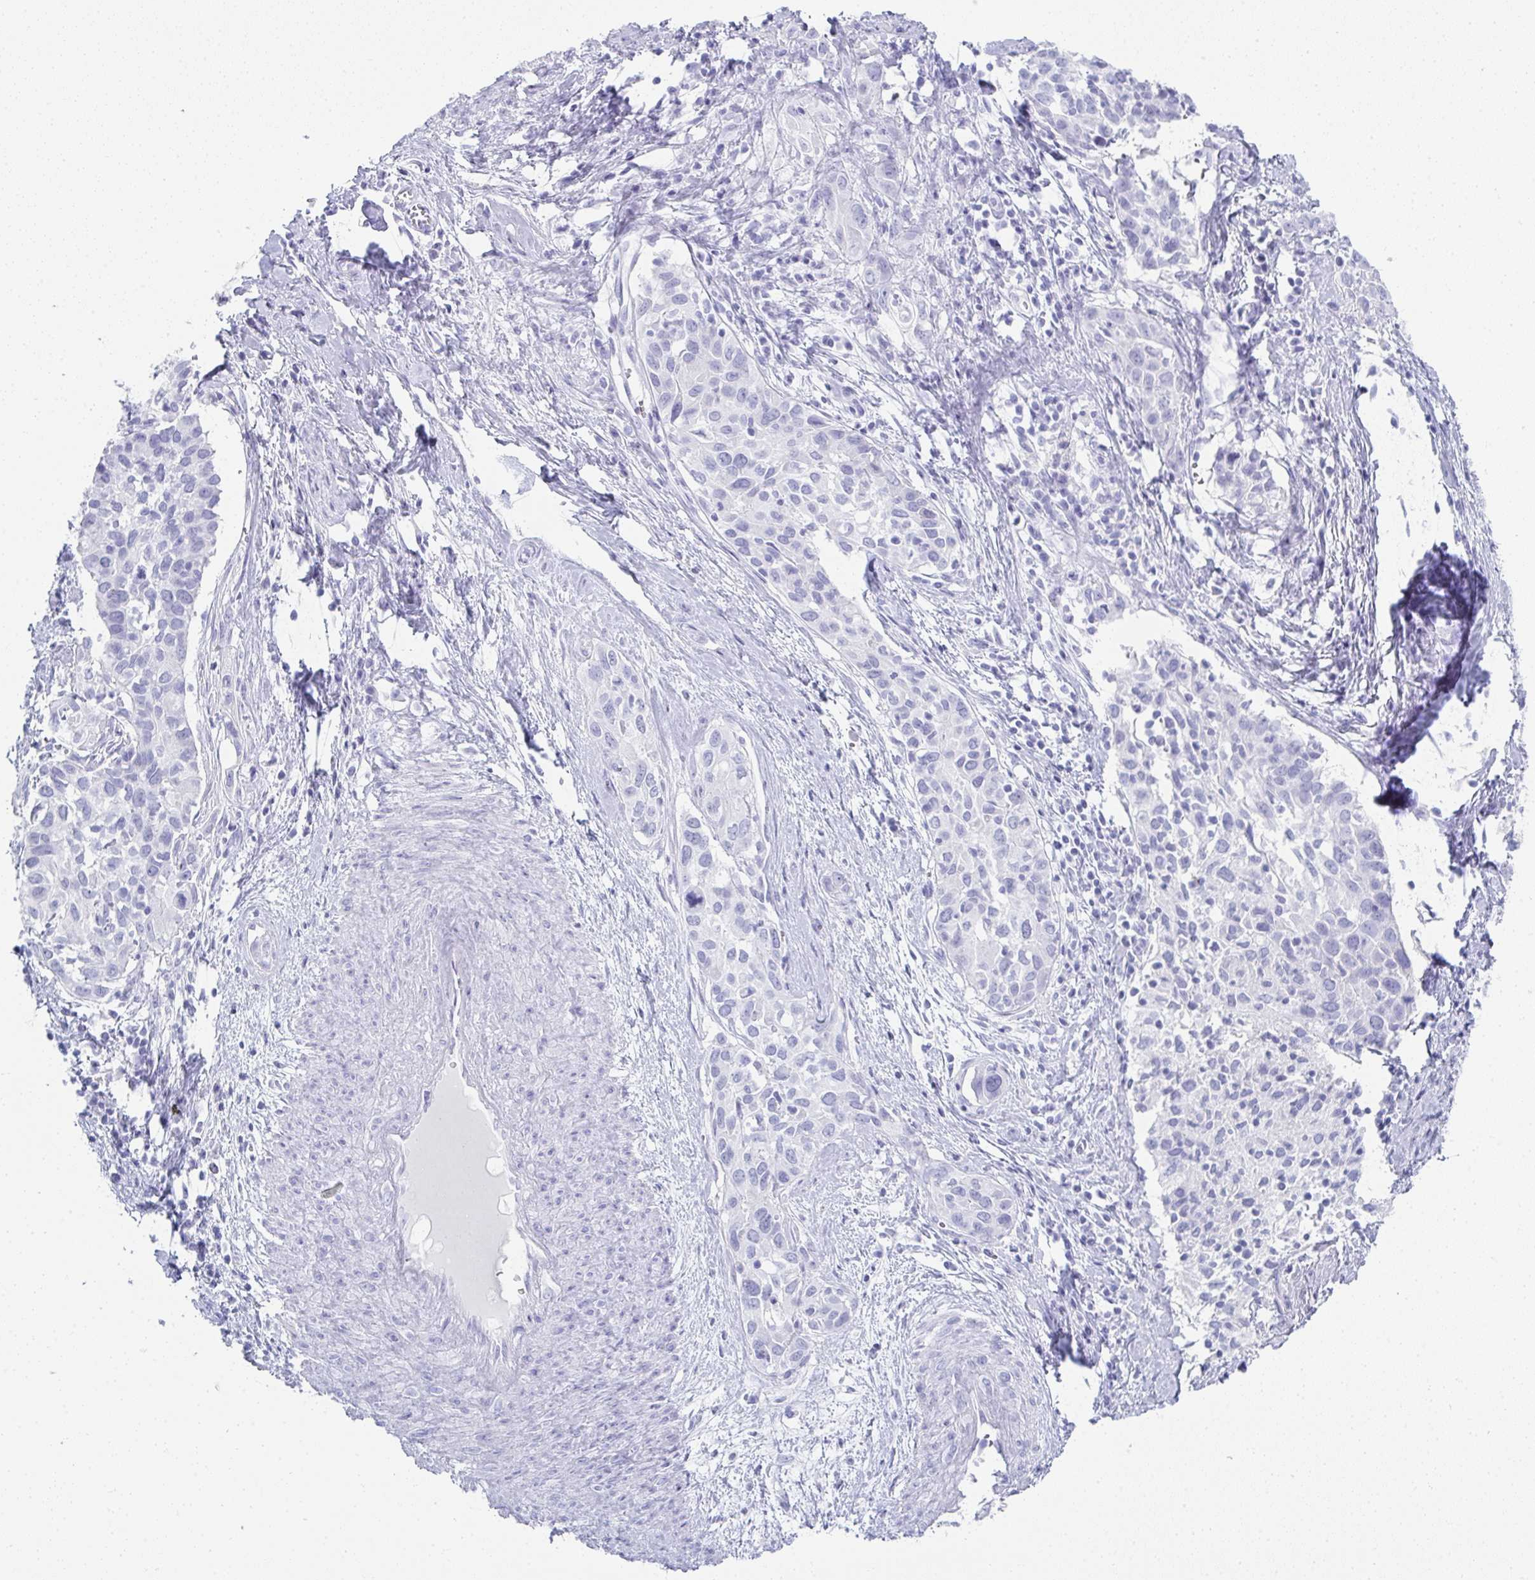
{"staining": {"intensity": "negative", "quantity": "none", "location": "none"}, "tissue": "cervical cancer", "cell_type": "Tumor cells", "image_type": "cancer", "snomed": [{"axis": "morphology", "description": "Squamous cell carcinoma, NOS"}, {"axis": "topography", "description": "Cervix"}], "caption": "This is a photomicrograph of immunohistochemistry staining of cervical cancer, which shows no expression in tumor cells. The staining is performed using DAB brown chromogen with nuclei counter-stained in using hematoxylin.", "gene": "SYCP1", "patient": {"sex": "female", "age": 51}}